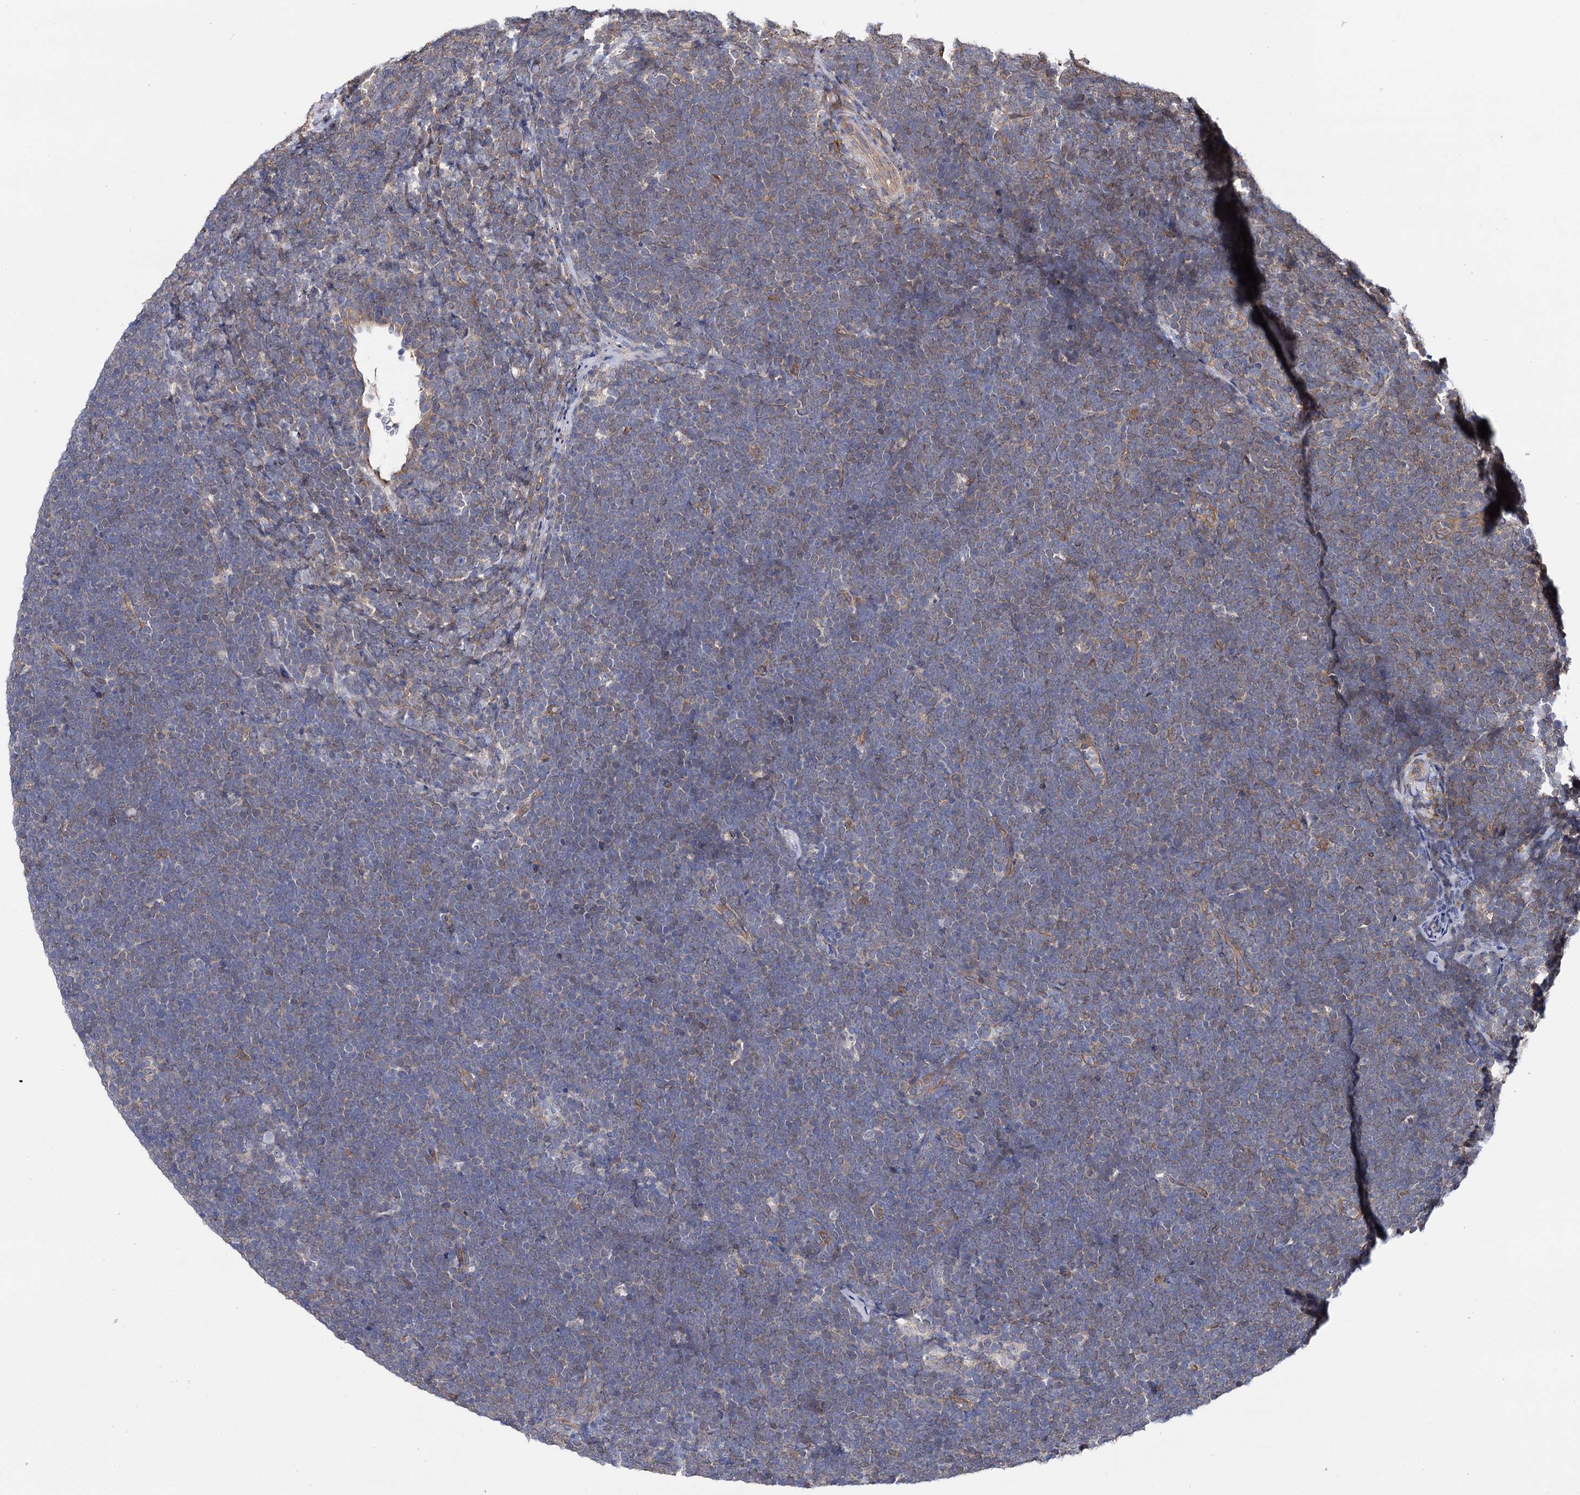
{"staining": {"intensity": "weak", "quantity": "<25%", "location": "cytoplasmic/membranous"}, "tissue": "lymphoma", "cell_type": "Tumor cells", "image_type": "cancer", "snomed": [{"axis": "morphology", "description": "Malignant lymphoma, non-Hodgkin's type, High grade"}, {"axis": "topography", "description": "Lymph node"}], "caption": "This is an immunohistochemistry (IHC) histopathology image of human high-grade malignant lymphoma, non-Hodgkin's type. There is no positivity in tumor cells.", "gene": "IDI1", "patient": {"sex": "male", "age": 13}}